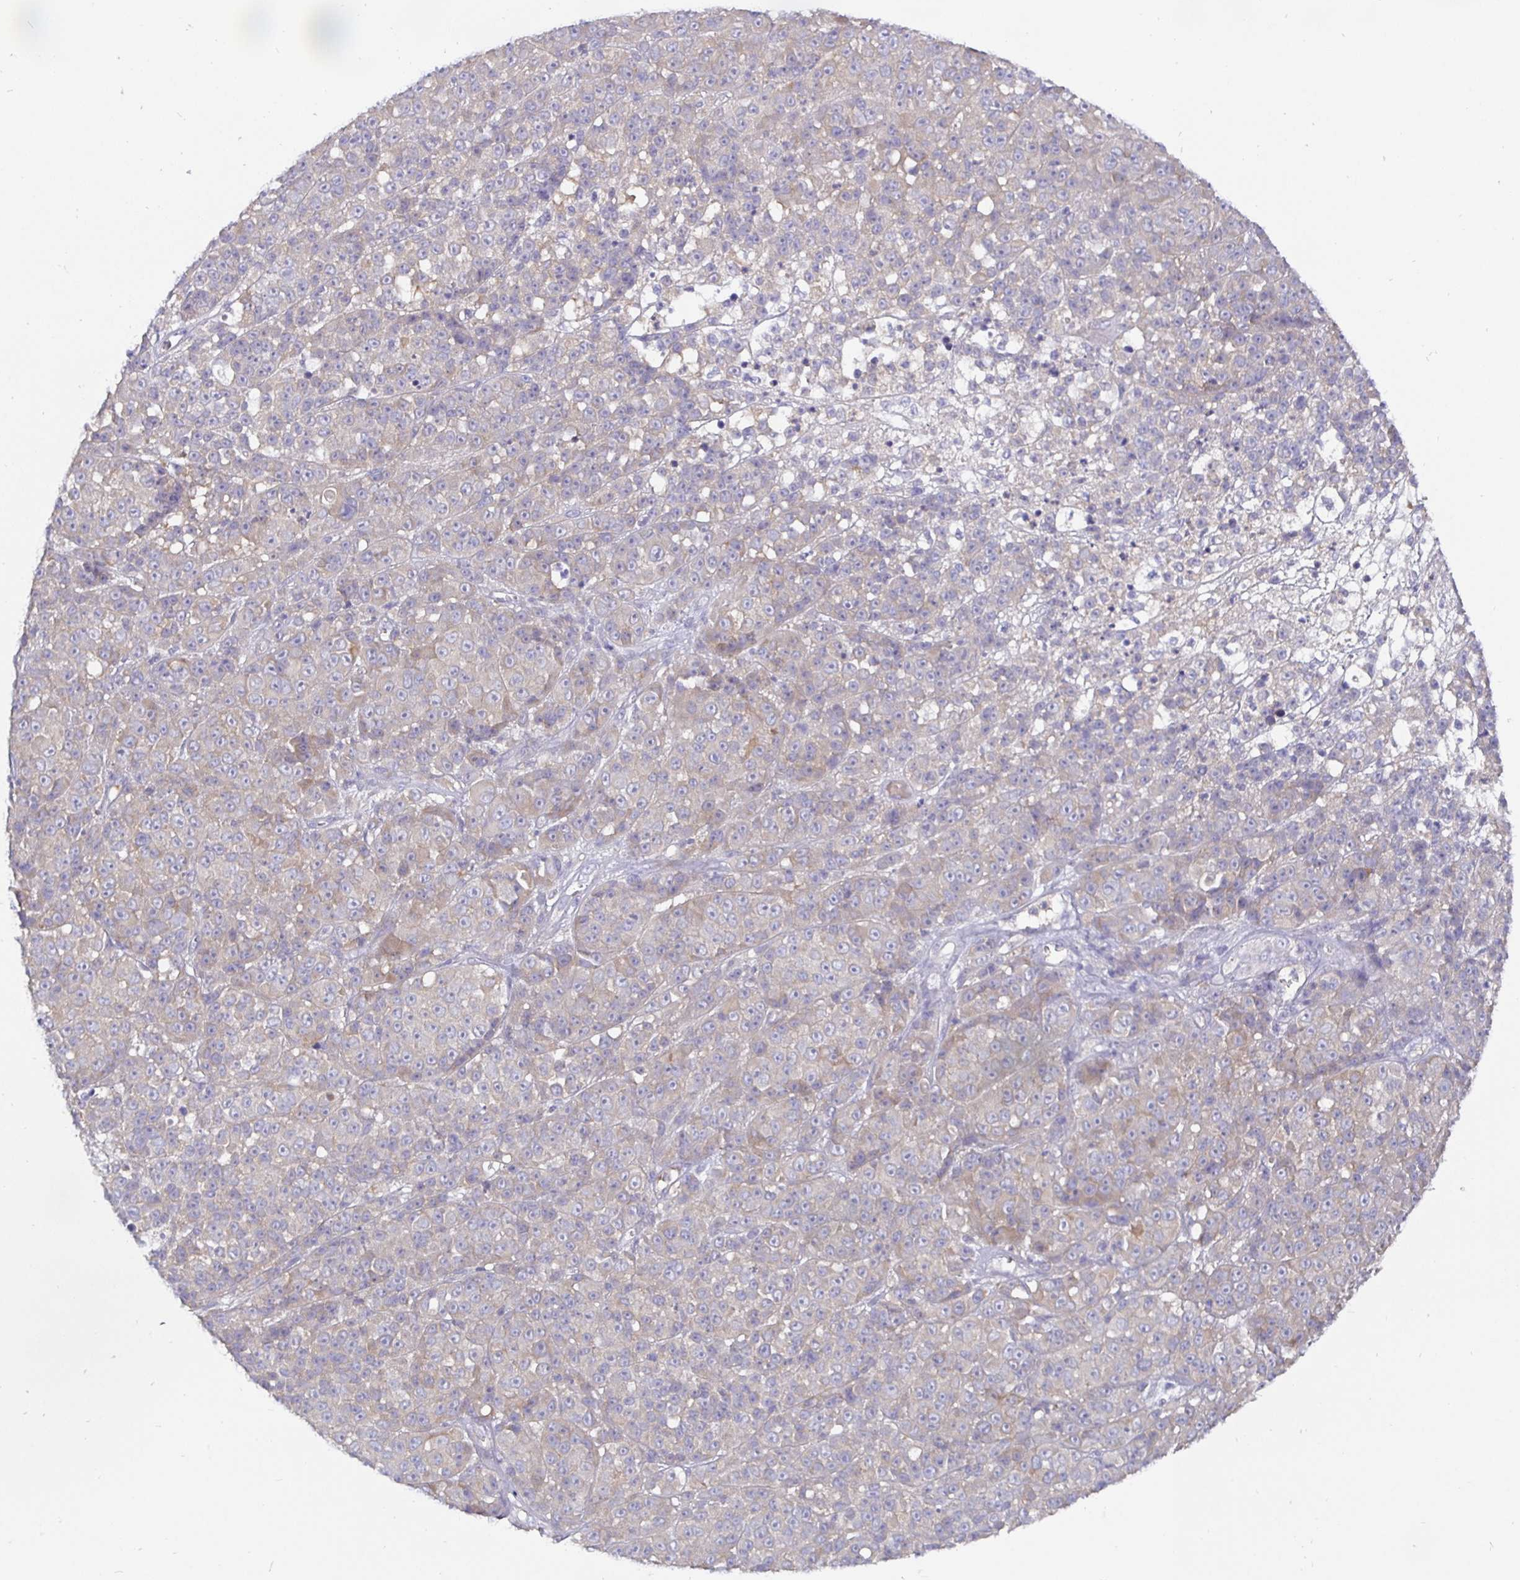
{"staining": {"intensity": "negative", "quantity": "none", "location": "none"}, "tissue": "melanoma", "cell_type": "Tumor cells", "image_type": "cancer", "snomed": [{"axis": "morphology", "description": "Malignant melanoma, NOS"}, {"axis": "topography", "description": "Skin"}, {"axis": "topography", "description": "Skin of back"}], "caption": "DAB (3,3'-diaminobenzidine) immunohistochemical staining of human melanoma displays no significant expression in tumor cells.", "gene": "KIF21A", "patient": {"sex": "male", "age": 91}}